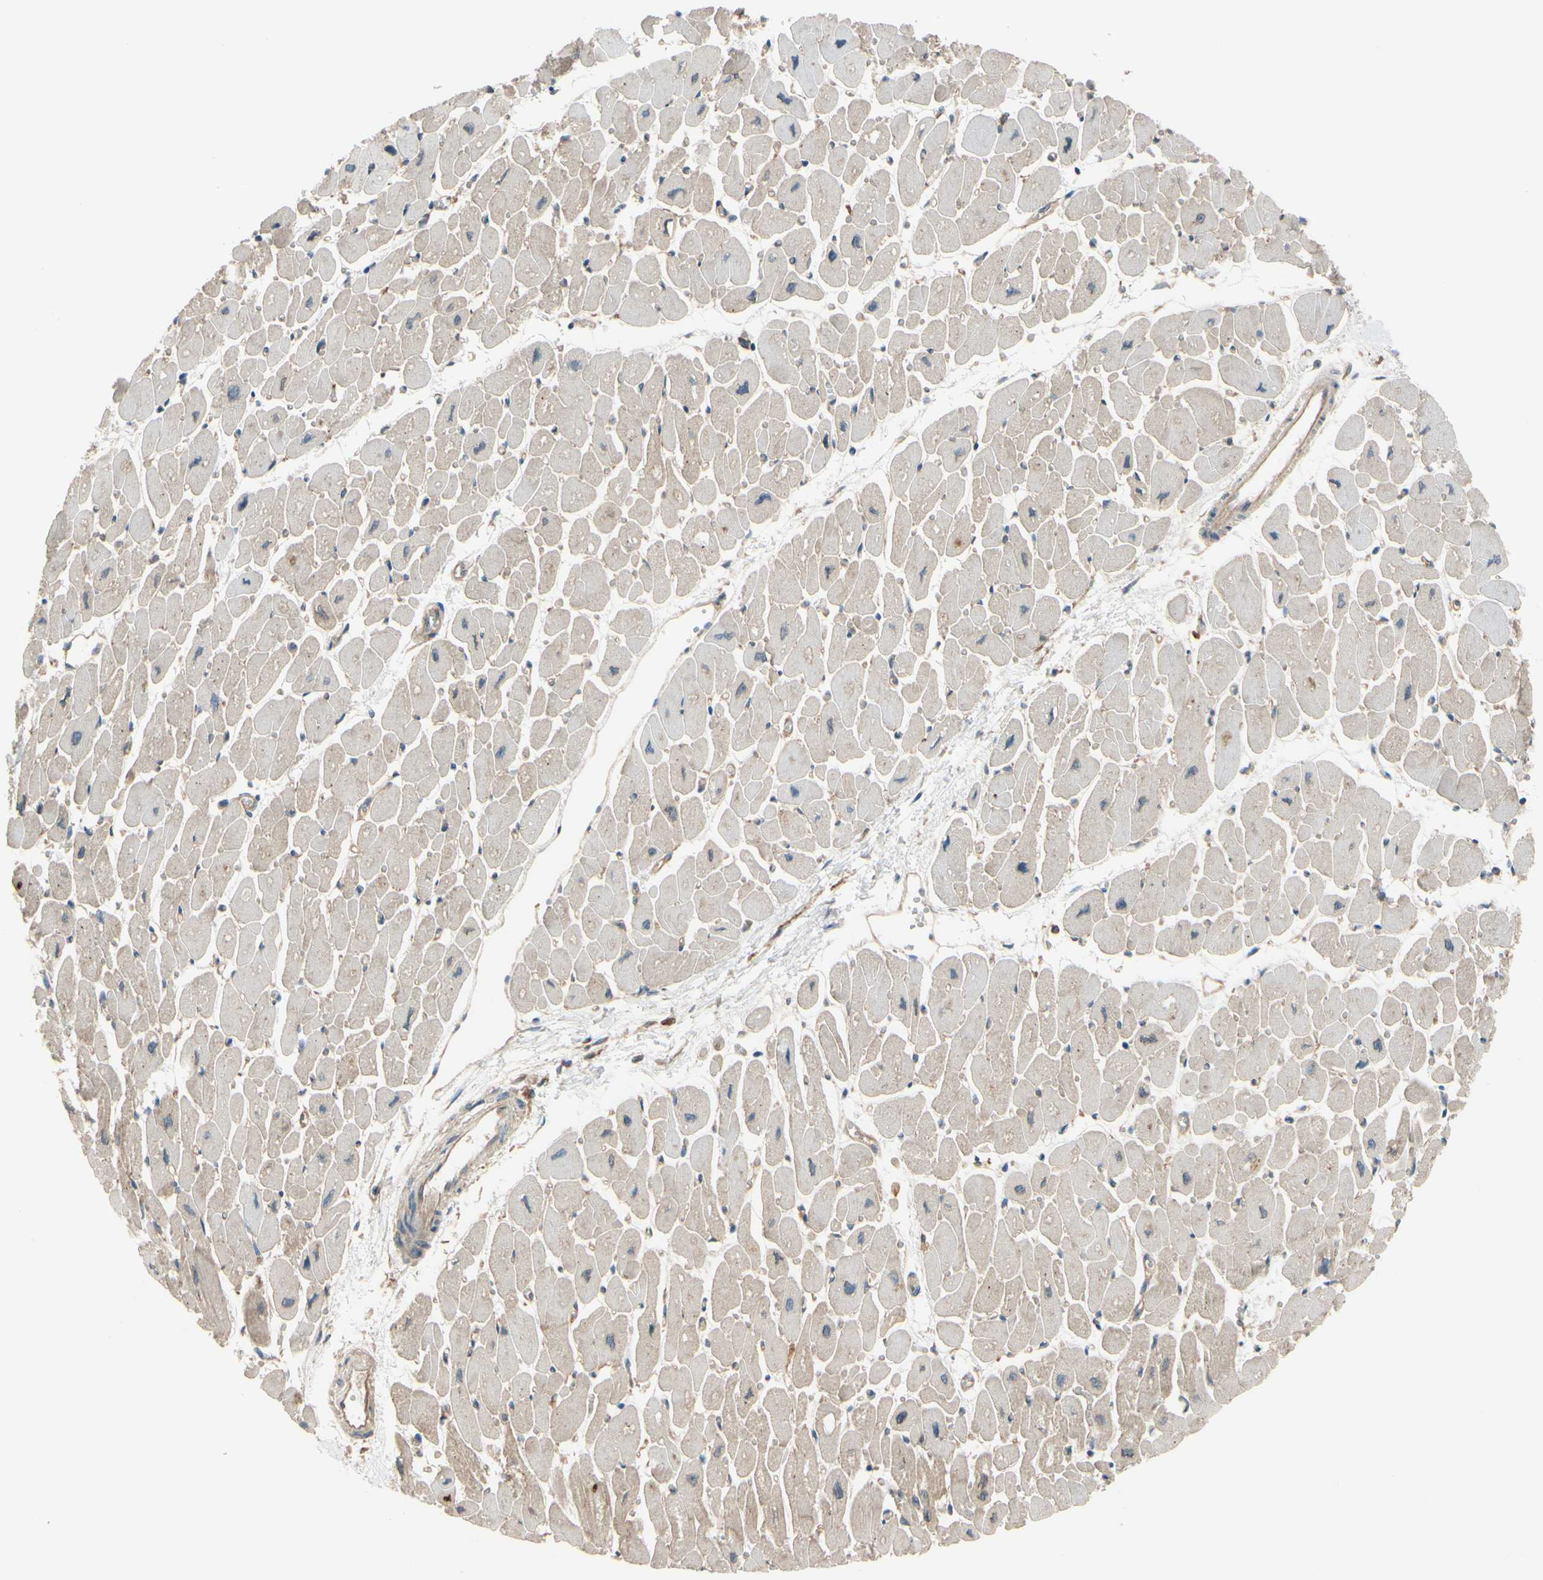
{"staining": {"intensity": "moderate", "quantity": "<25%", "location": "cytoplasmic/membranous"}, "tissue": "heart muscle", "cell_type": "Cardiomyocytes", "image_type": "normal", "snomed": [{"axis": "morphology", "description": "Normal tissue, NOS"}, {"axis": "topography", "description": "Heart"}], "caption": "Heart muscle stained for a protein shows moderate cytoplasmic/membranous positivity in cardiomyocytes. (Brightfield microscopy of DAB IHC at high magnification).", "gene": "EPS15", "patient": {"sex": "female", "age": 54}}